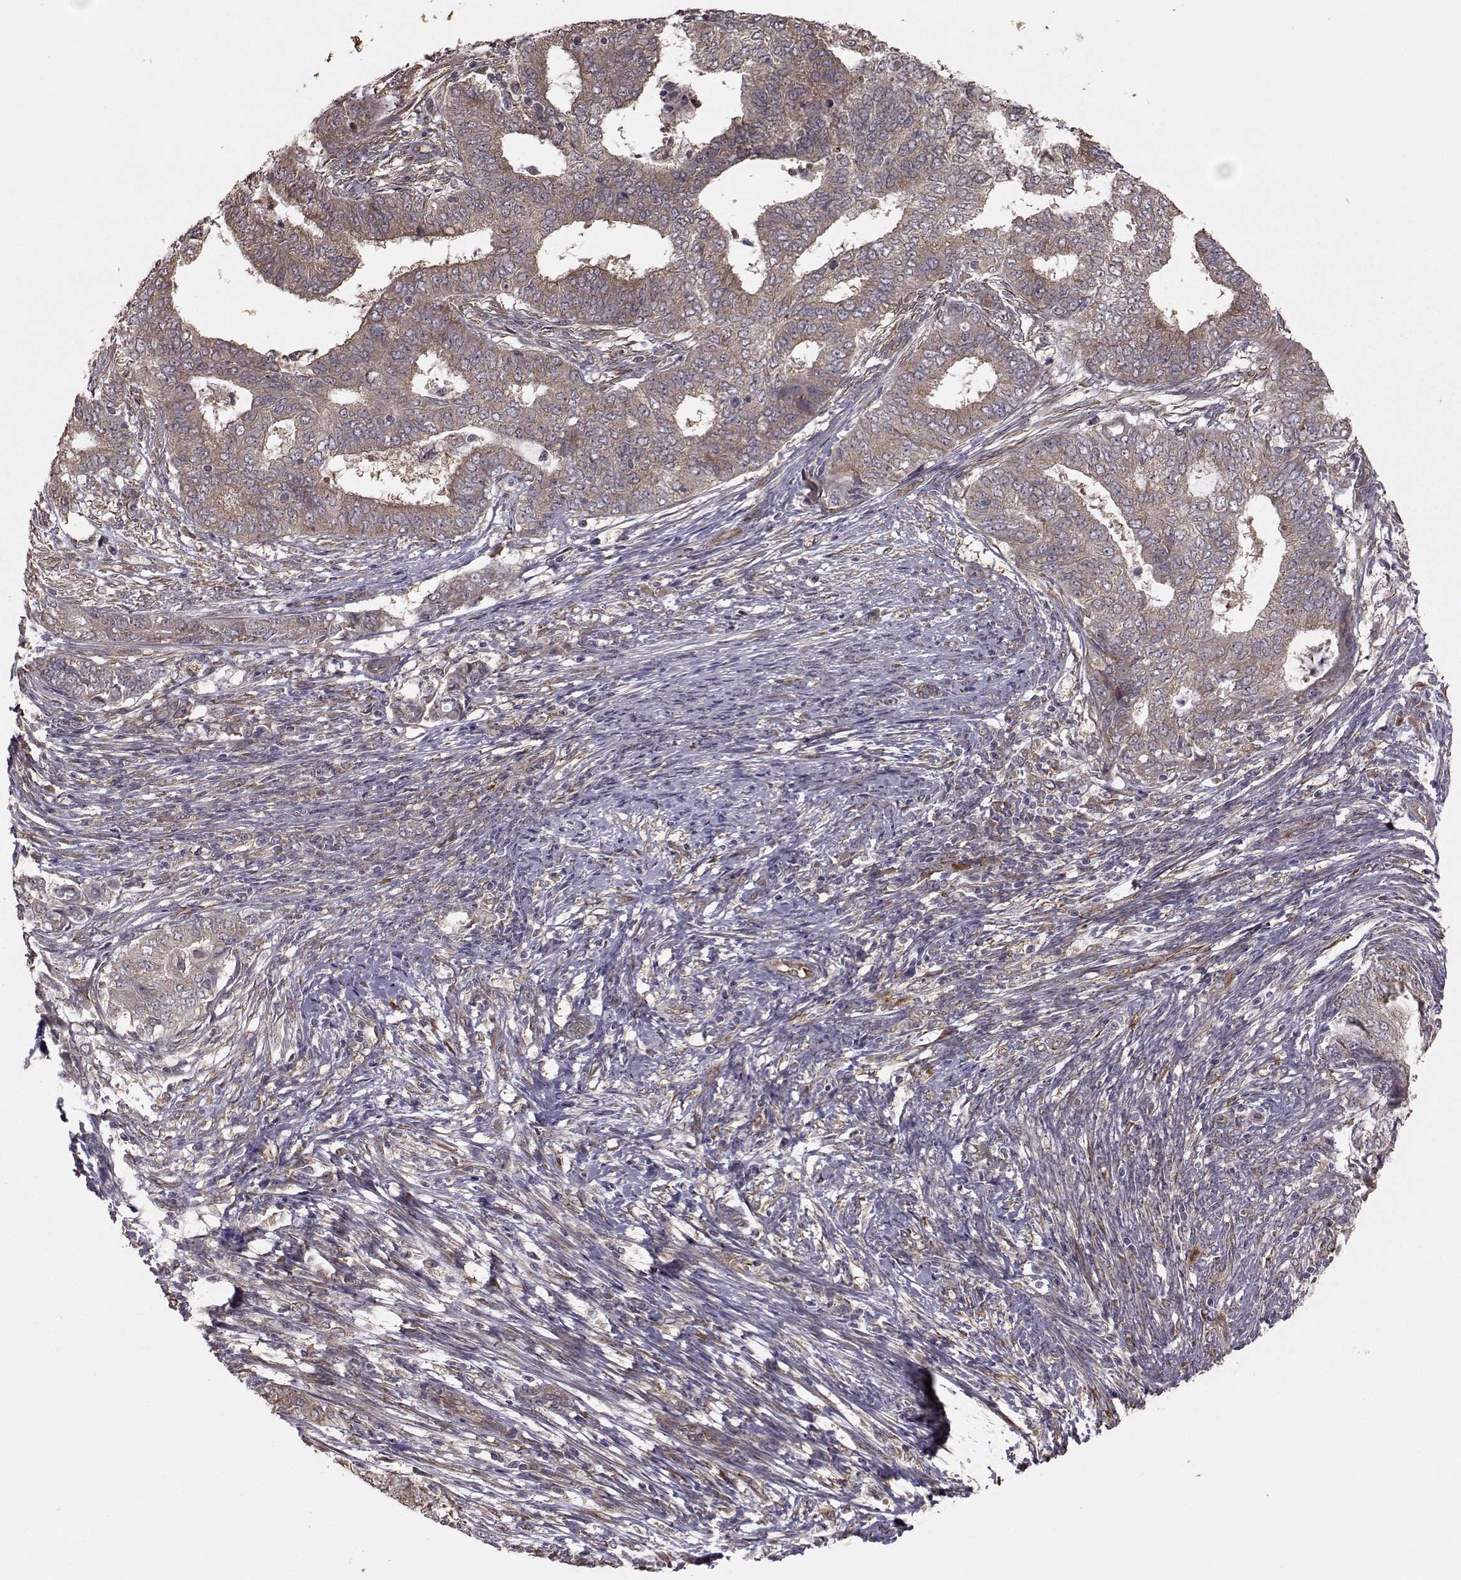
{"staining": {"intensity": "weak", "quantity": "25%-75%", "location": "cytoplasmic/membranous"}, "tissue": "endometrial cancer", "cell_type": "Tumor cells", "image_type": "cancer", "snomed": [{"axis": "morphology", "description": "Adenocarcinoma, NOS"}, {"axis": "topography", "description": "Endometrium"}], "caption": "DAB (3,3'-diaminobenzidine) immunohistochemical staining of human endometrial adenocarcinoma displays weak cytoplasmic/membranous protein positivity in approximately 25%-75% of tumor cells.", "gene": "TRIP10", "patient": {"sex": "female", "age": 62}}